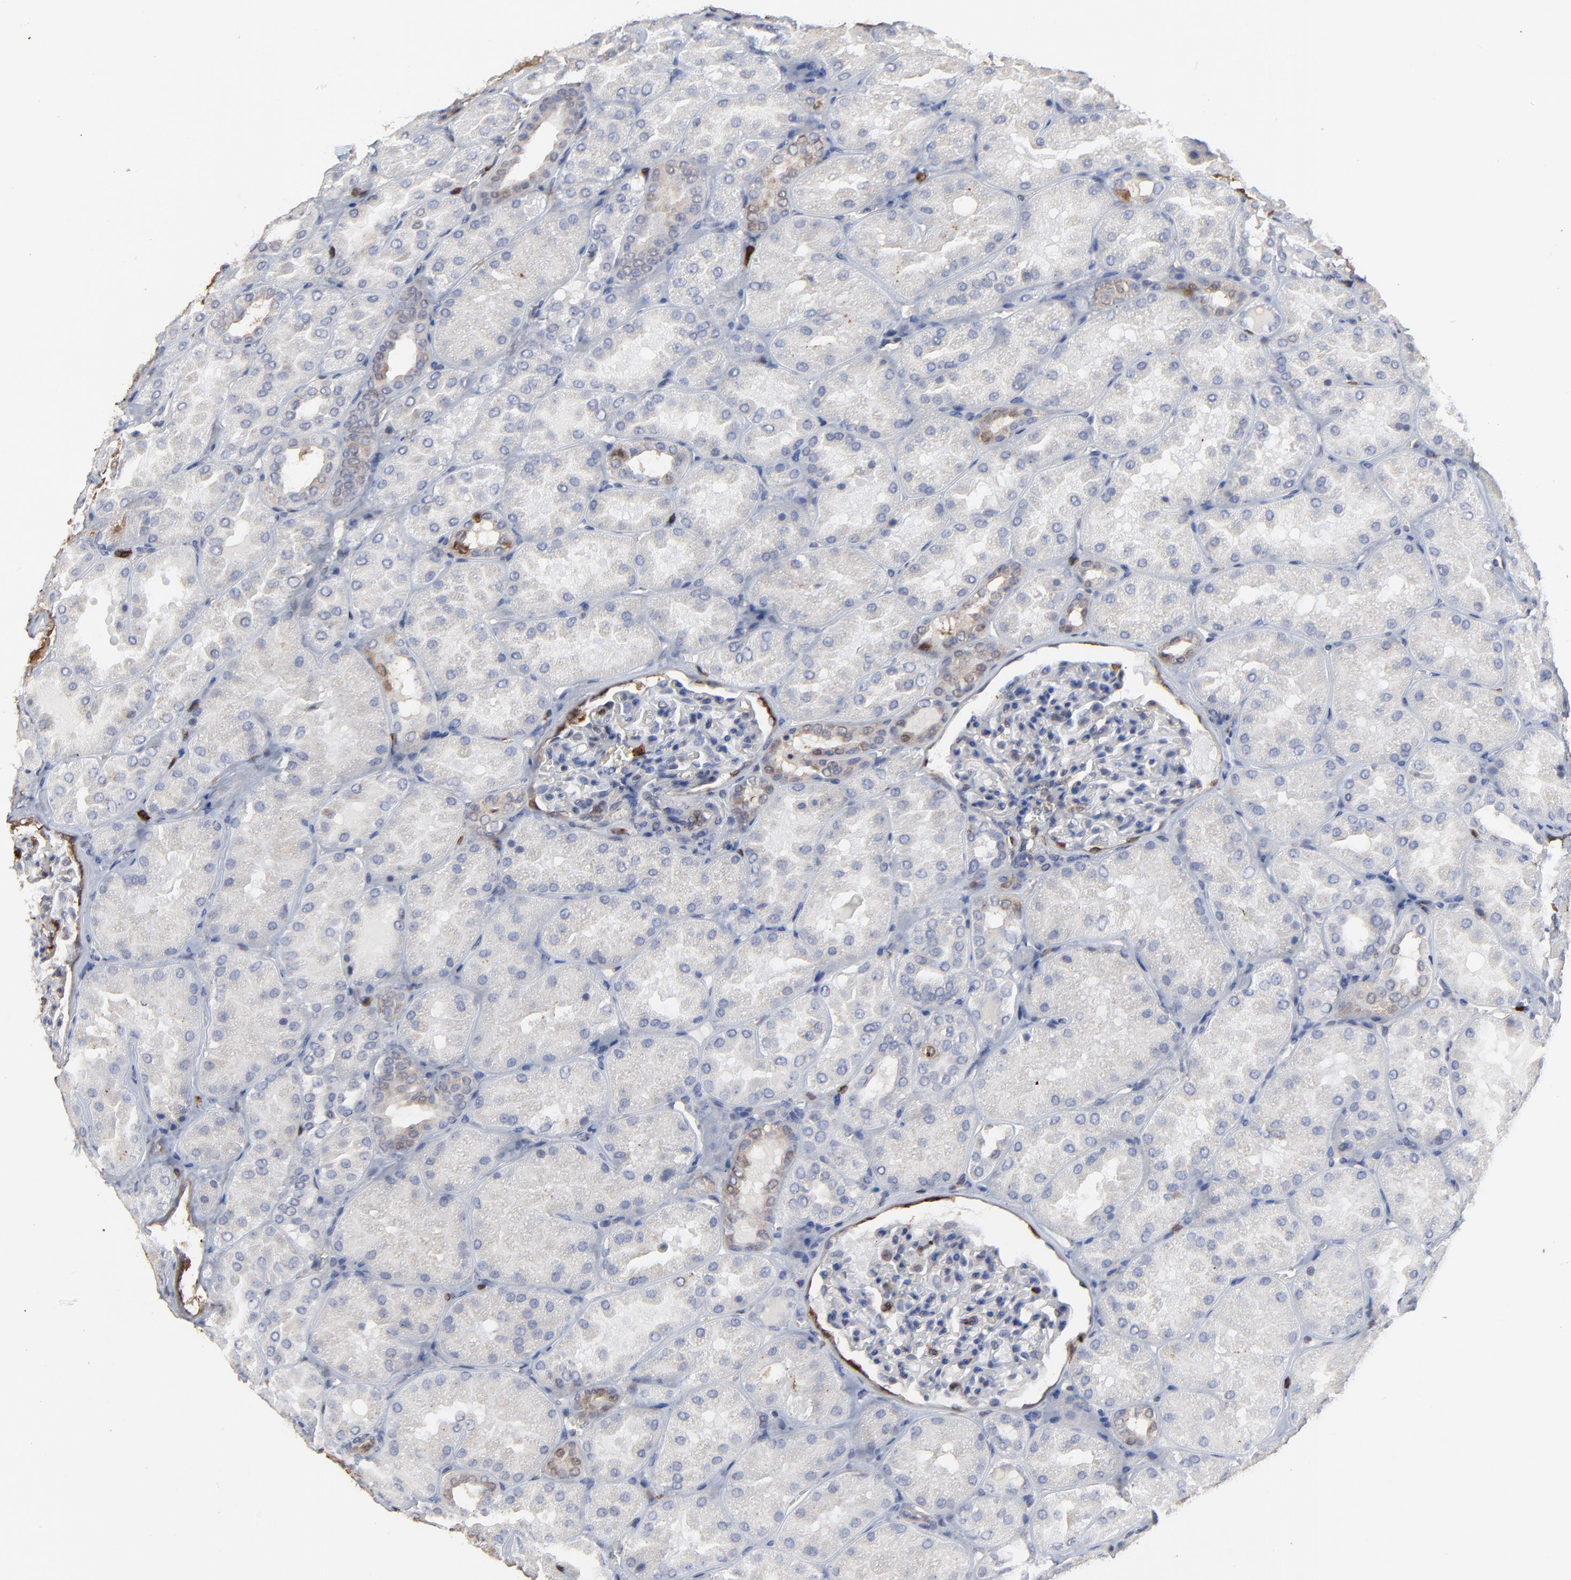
{"staining": {"intensity": "moderate", "quantity": "<25%", "location": "cytoplasmic/membranous"}, "tissue": "kidney", "cell_type": "Cells in glomeruli", "image_type": "normal", "snomed": [{"axis": "morphology", "description": "Normal tissue, NOS"}, {"axis": "topography", "description": "Kidney"}], "caption": "Protein expression analysis of normal human kidney reveals moderate cytoplasmic/membranous expression in approximately <25% of cells in glomeruli.", "gene": "SLC6A14", "patient": {"sex": "male", "age": 28}}